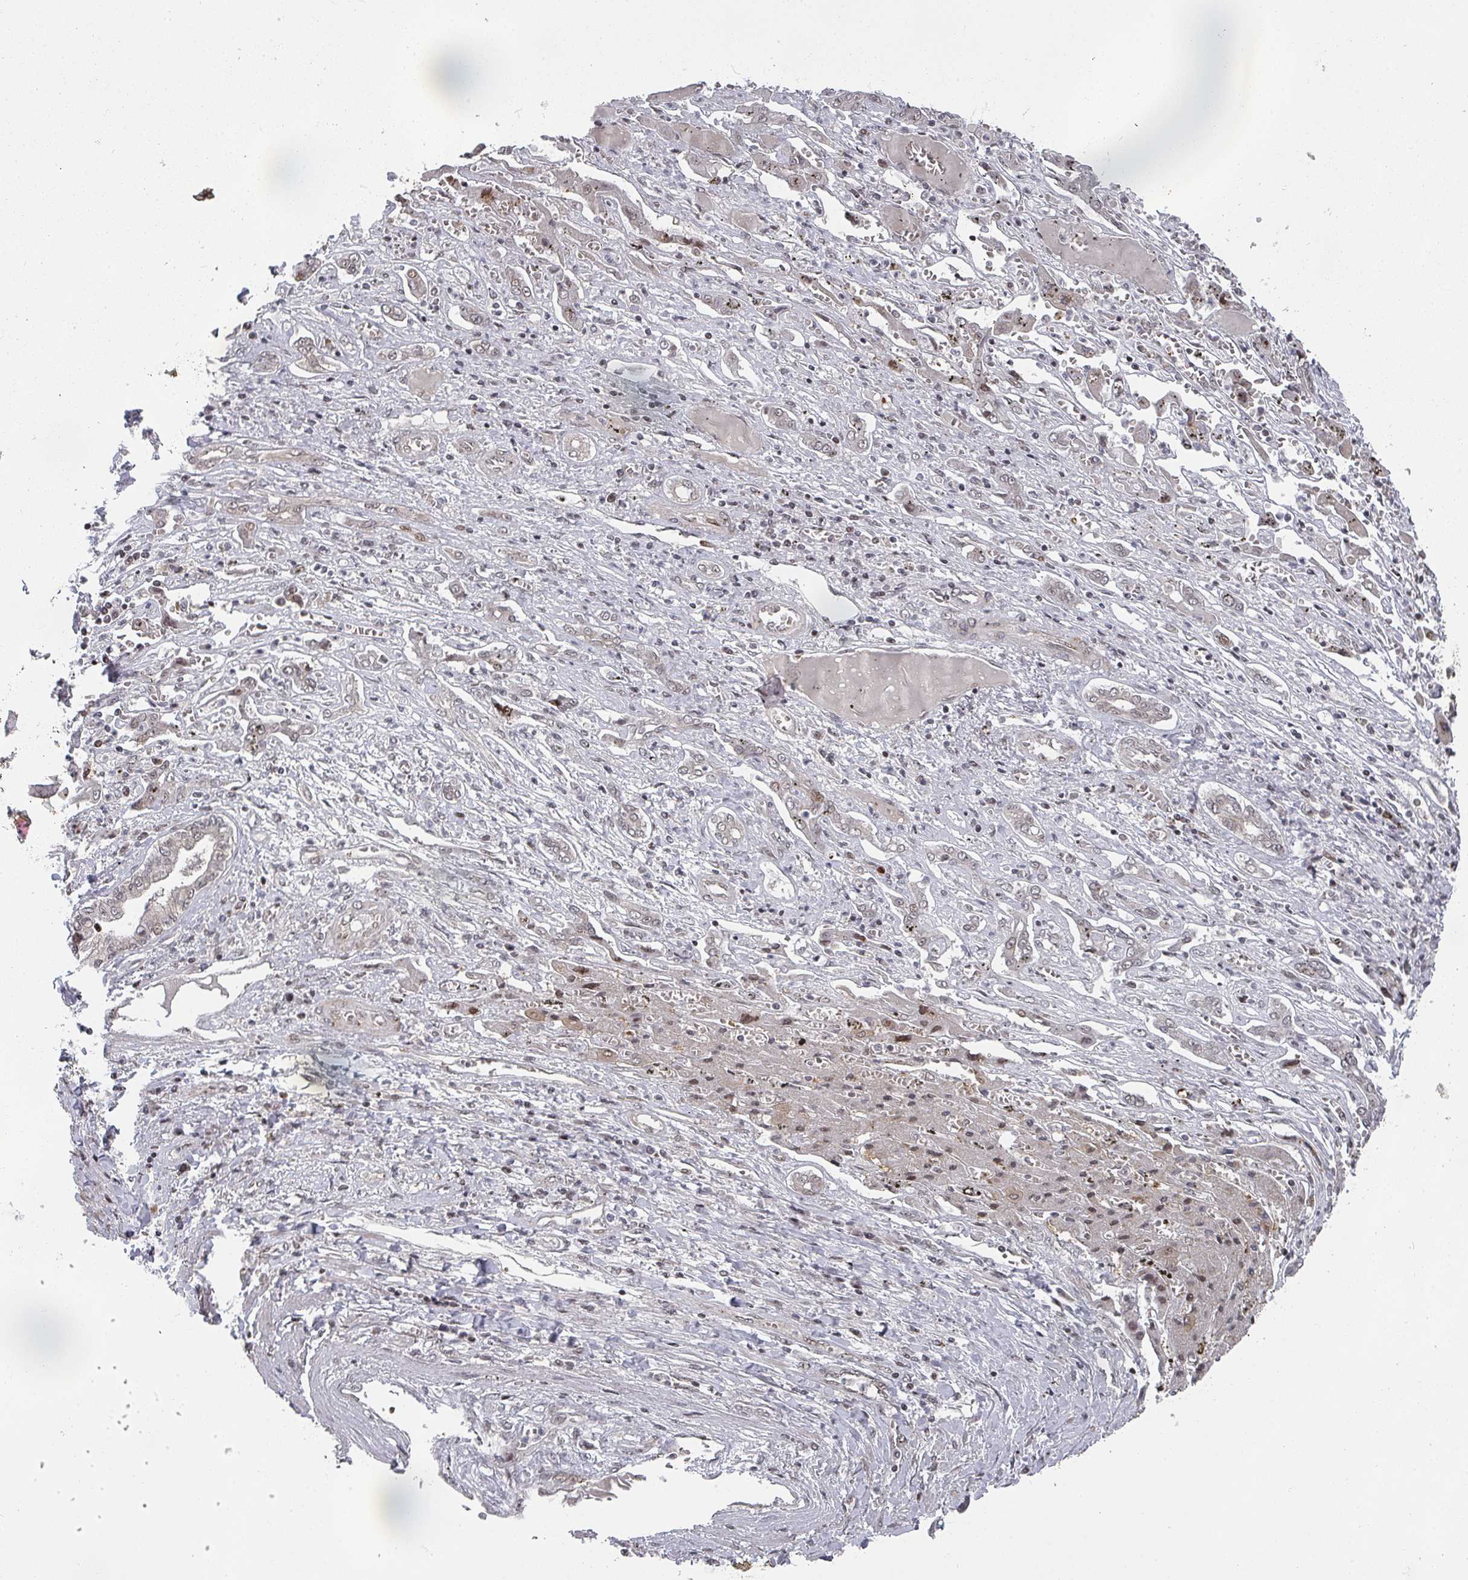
{"staining": {"intensity": "weak", "quantity": "<25%", "location": "cytoplasmic/membranous"}, "tissue": "liver cancer", "cell_type": "Tumor cells", "image_type": "cancer", "snomed": [{"axis": "morphology", "description": "Cholangiocarcinoma"}, {"axis": "topography", "description": "Liver"}], "caption": "Tumor cells are negative for protein expression in human liver cancer (cholangiocarcinoma).", "gene": "KIF1C", "patient": {"sex": "male", "age": 67}}